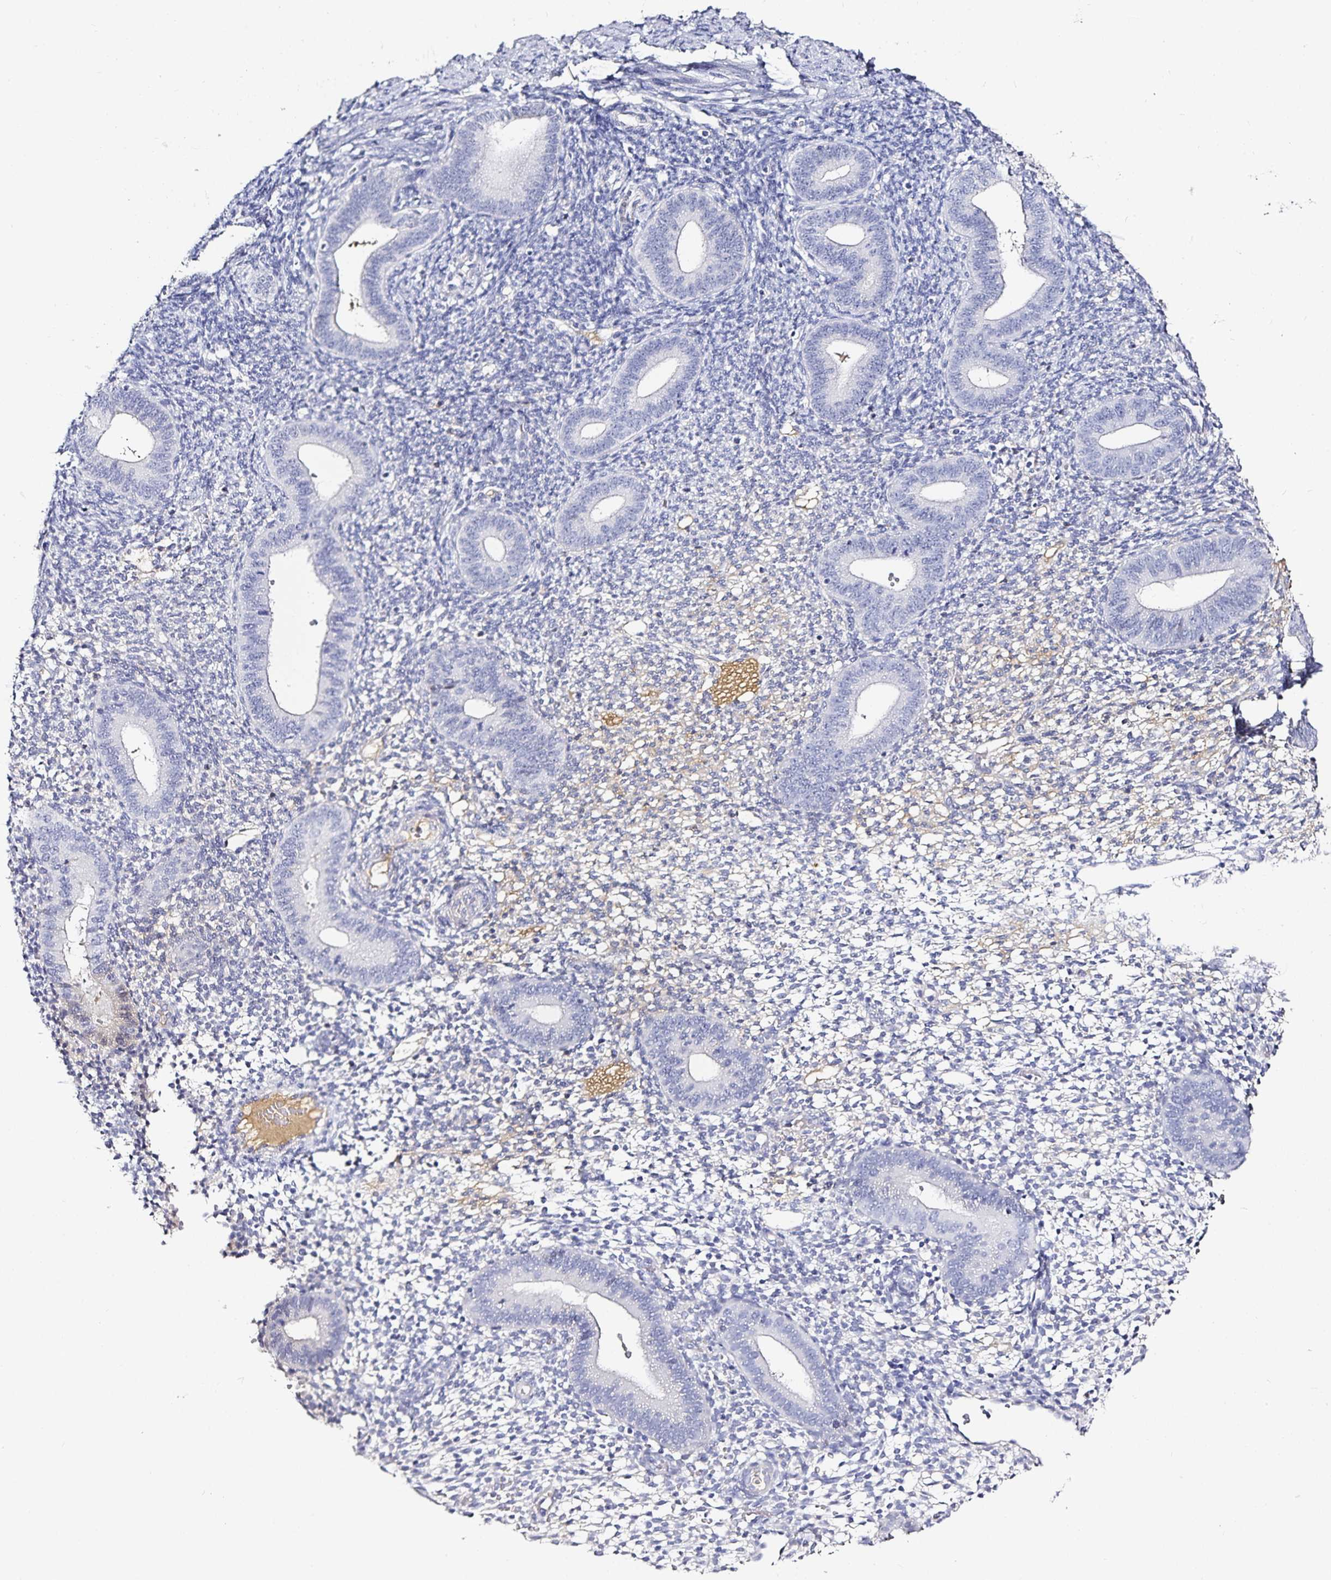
{"staining": {"intensity": "negative", "quantity": "none", "location": "none"}, "tissue": "endometrium", "cell_type": "Cells in endometrial stroma", "image_type": "normal", "snomed": [{"axis": "morphology", "description": "Normal tissue, NOS"}, {"axis": "topography", "description": "Endometrium"}], "caption": "High magnification brightfield microscopy of unremarkable endometrium stained with DAB (brown) and counterstained with hematoxylin (blue): cells in endometrial stroma show no significant positivity. The staining was performed using DAB to visualize the protein expression in brown, while the nuclei were stained in blue with hematoxylin (Magnification: 20x).", "gene": "TTR", "patient": {"sex": "female", "age": 40}}